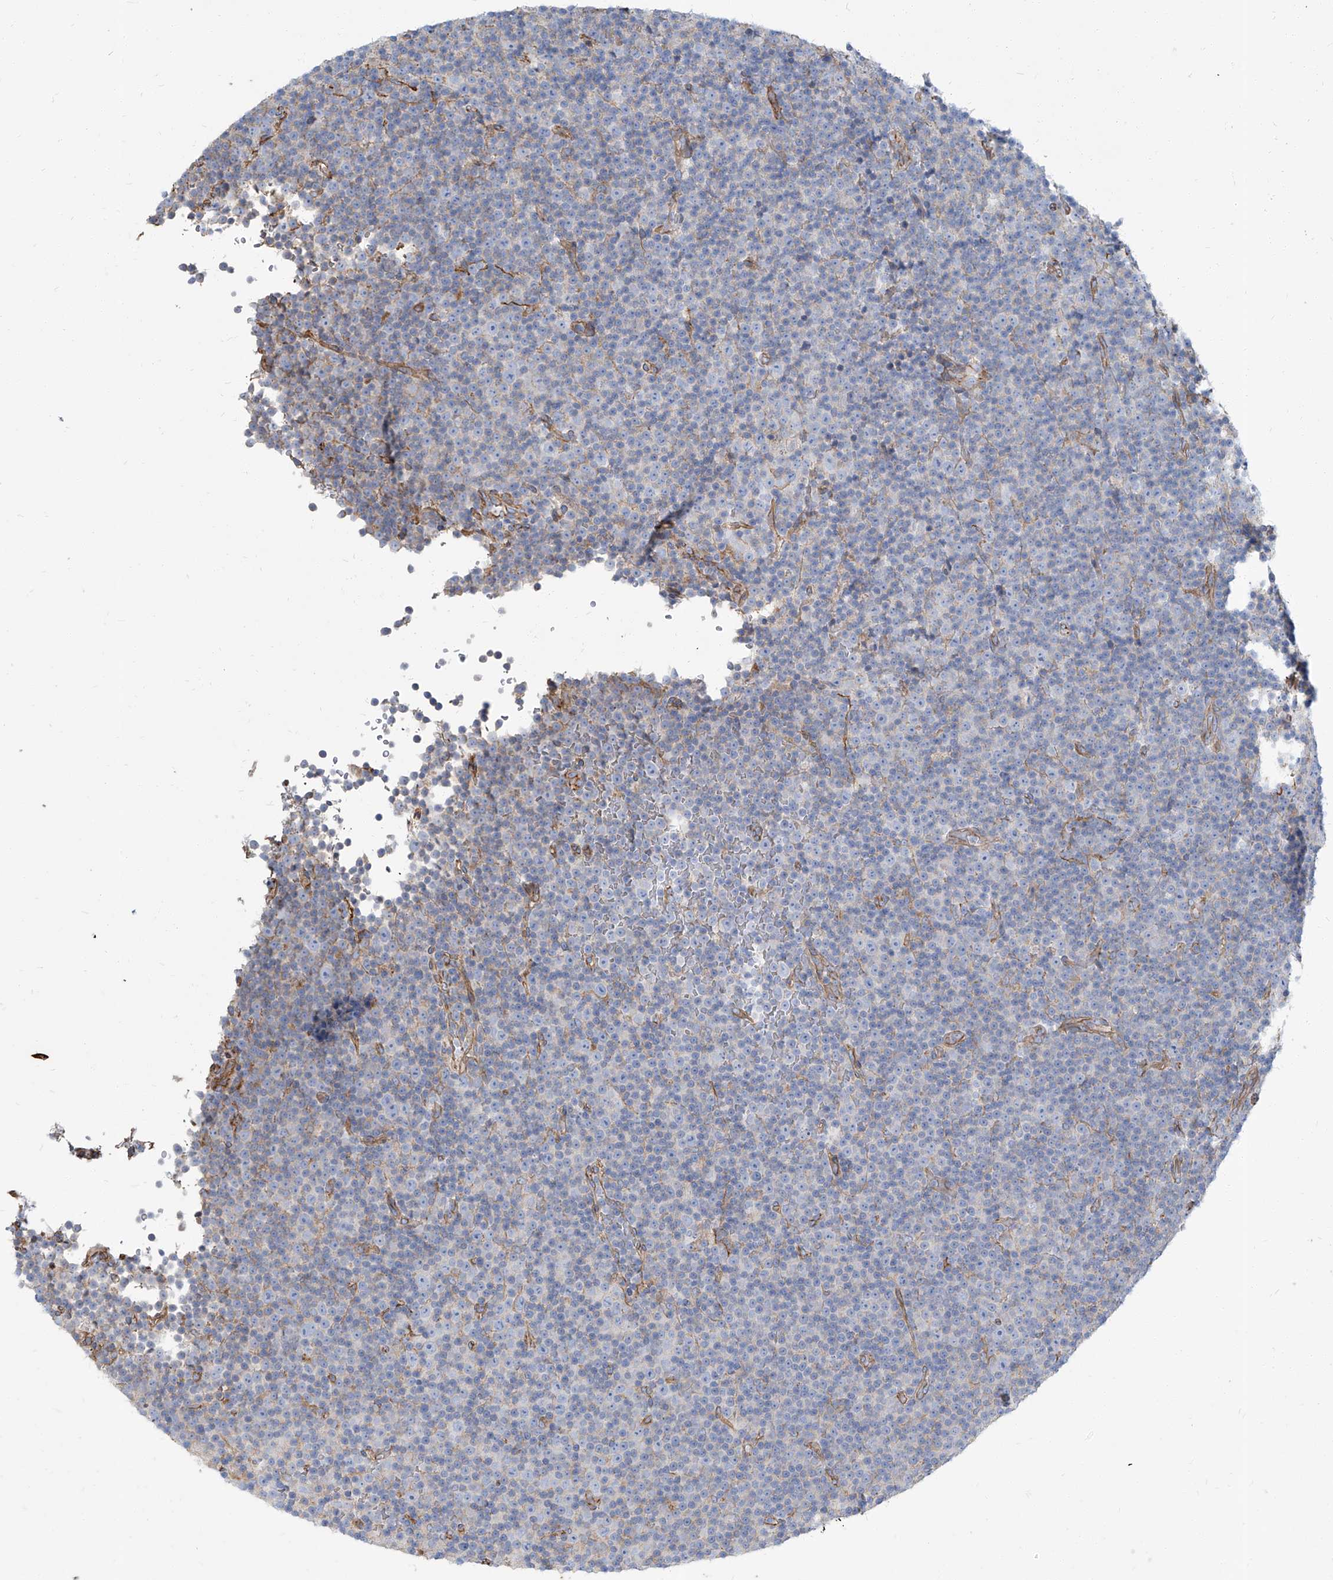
{"staining": {"intensity": "negative", "quantity": "none", "location": "none"}, "tissue": "lymphoma", "cell_type": "Tumor cells", "image_type": "cancer", "snomed": [{"axis": "morphology", "description": "Malignant lymphoma, non-Hodgkin's type, Low grade"}, {"axis": "topography", "description": "Lymph node"}], "caption": "The histopathology image displays no staining of tumor cells in lymphoma.", "gene": "TXLNB", "patient": {"sex": "female", "age": 67}}